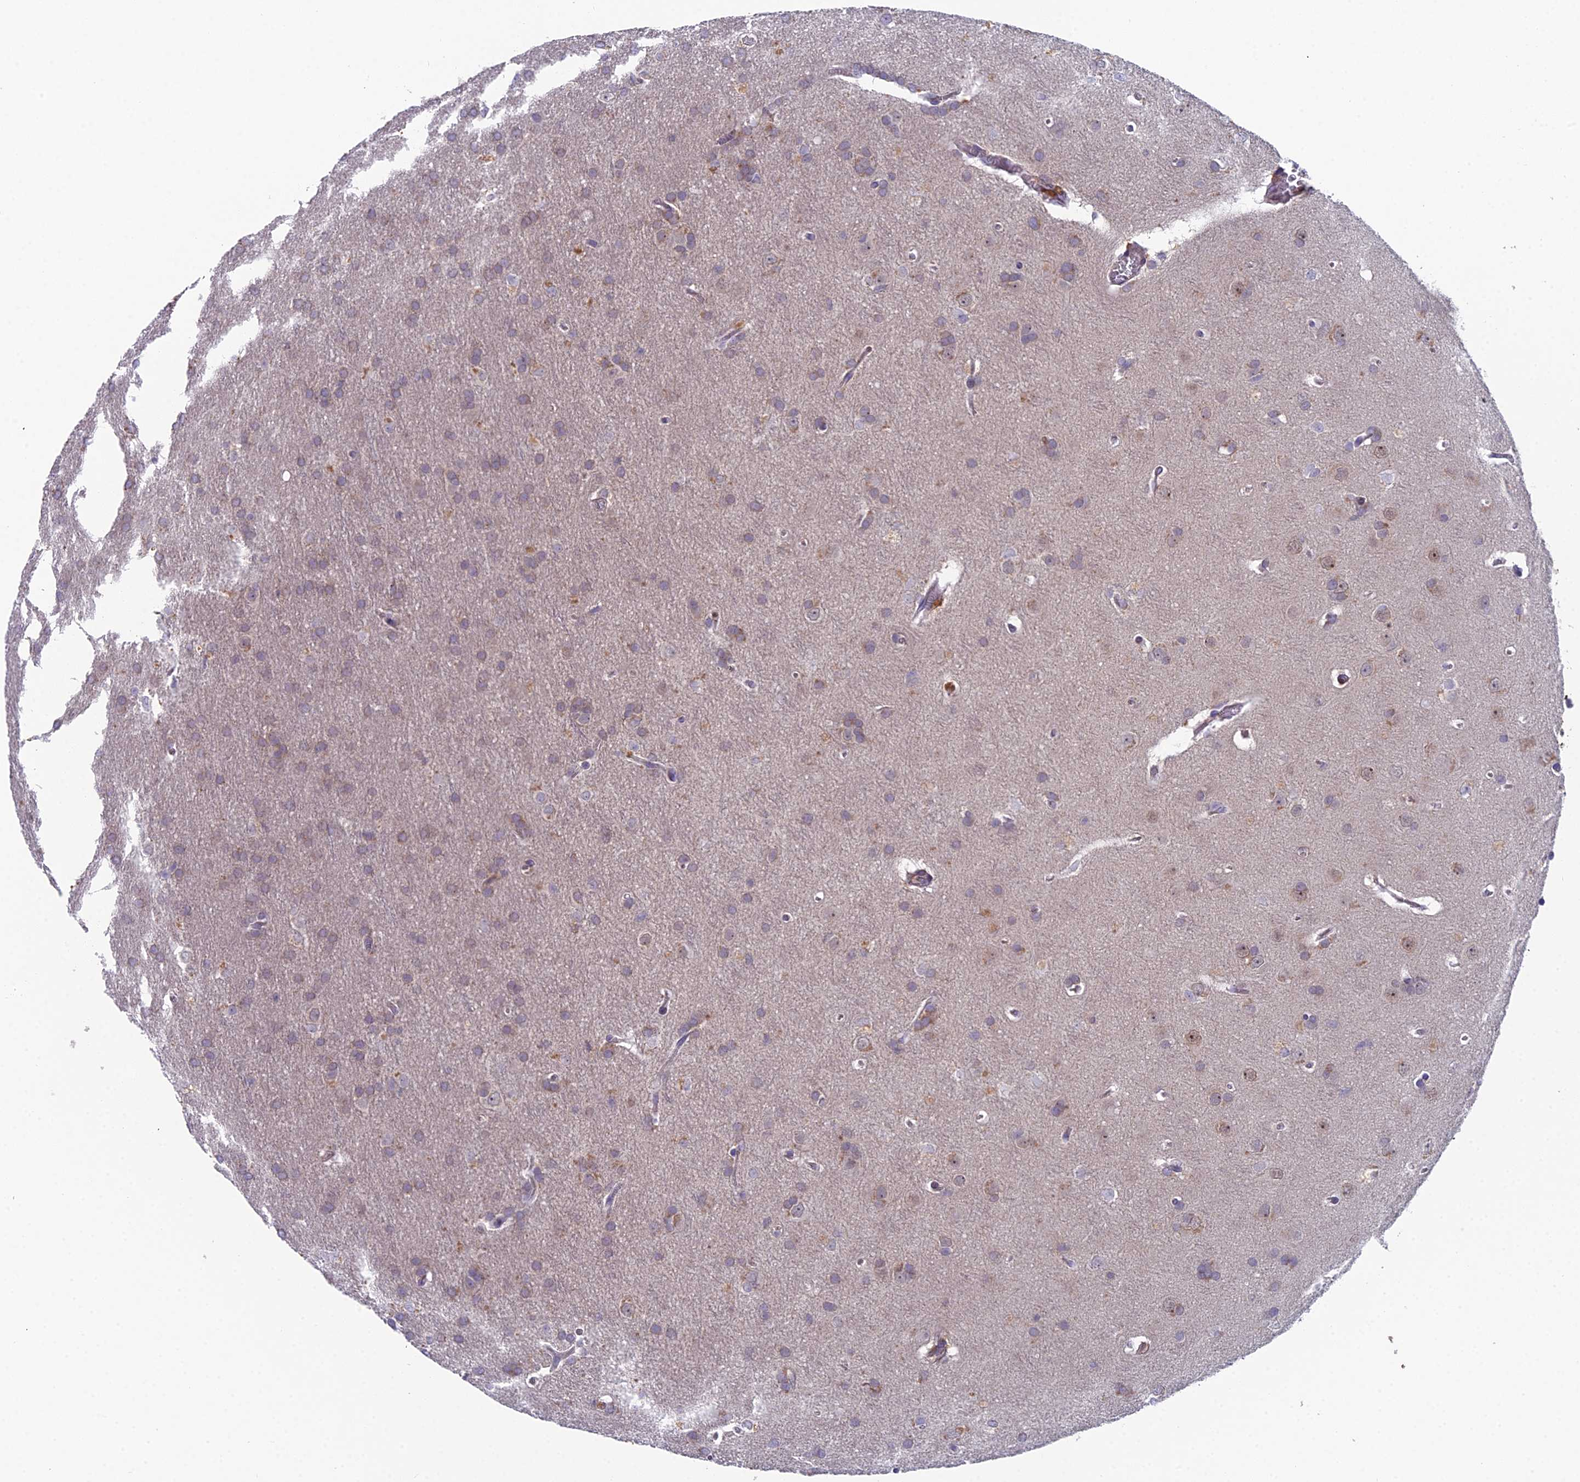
{"staining": {"intensity": "weak", "quantity": "25%-75%", "location": "cytoplasmic/membranous"}, "tissue": "glioma", "cell_type": "Tumor cells", "image_type": "cancer", "snomed": [{"axis": "morphology", "description": "Glioma, malignant, Low grade"}, {"axis": "topography", "description": "Brain"}], "caption": "Protein staining of glioma tissue displays weak cytoplasmic/membranous positivity in approximately 25%-75% of tumor cells.", "gene": "GALK2", "patient": {"sex": "female", "age": 32}}